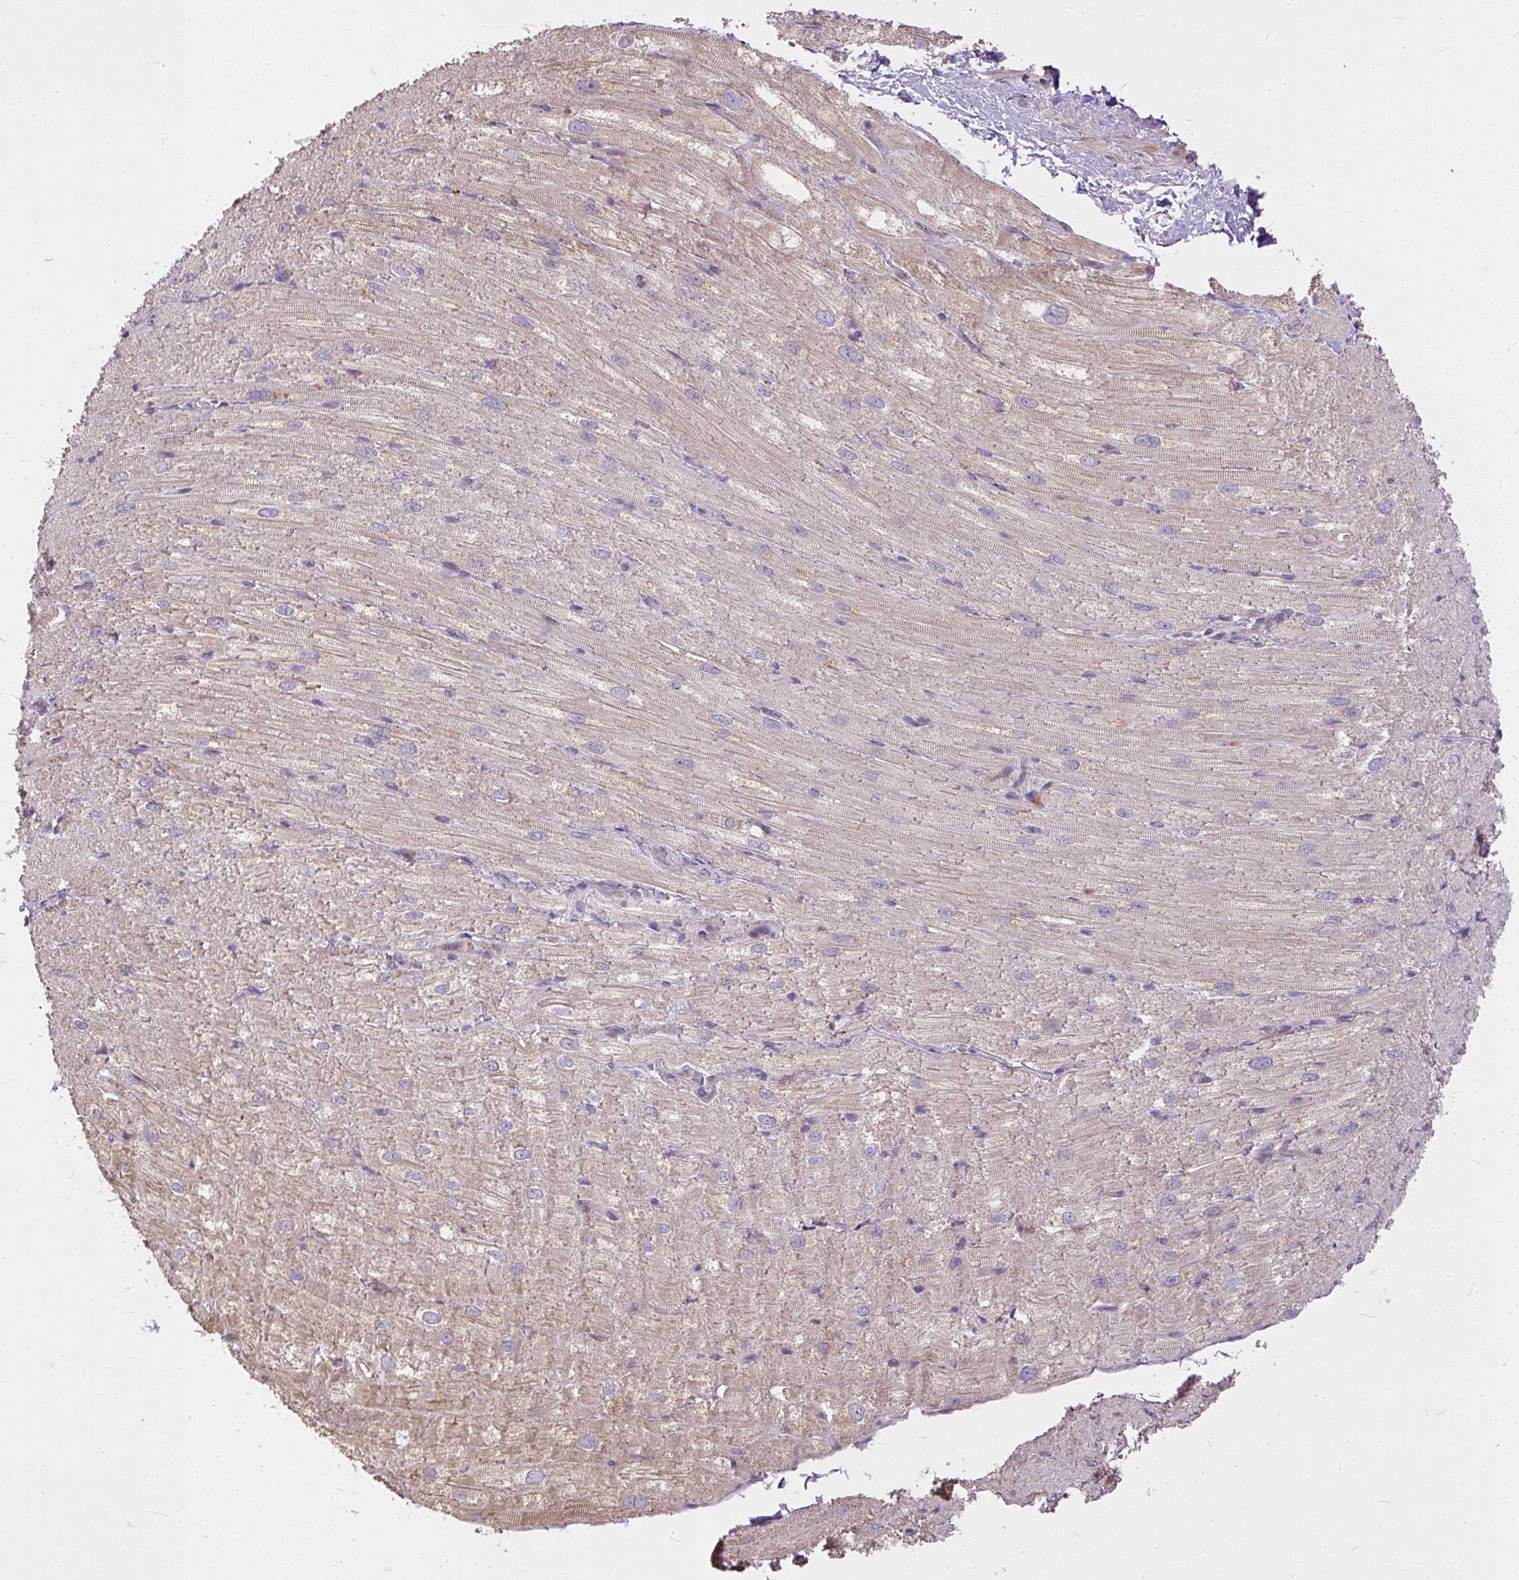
{"staining": {"intensity": "moderate", "quantity": "25%-75%", "location": "cytoplasmic/membranous"}, "tissue": "heart muscle", "cell_type": "Cardiomyocytes", "image_type": "normal", "snomed": [{"axis": "morphology", "description": "Normal tissue, NOS"}, {"axis": "topography", "description": "Heart"}], "caption": "A brown stain highlights moderate cytoplasmic/membranous positivity of a protein in cardiomyocytes of unremarkable human heart muscle. (DAB = brown stain, brightfield microscopy at high magnification).", "gene": "AP5S1", "patient": {"sex": "male", "age": 62}}